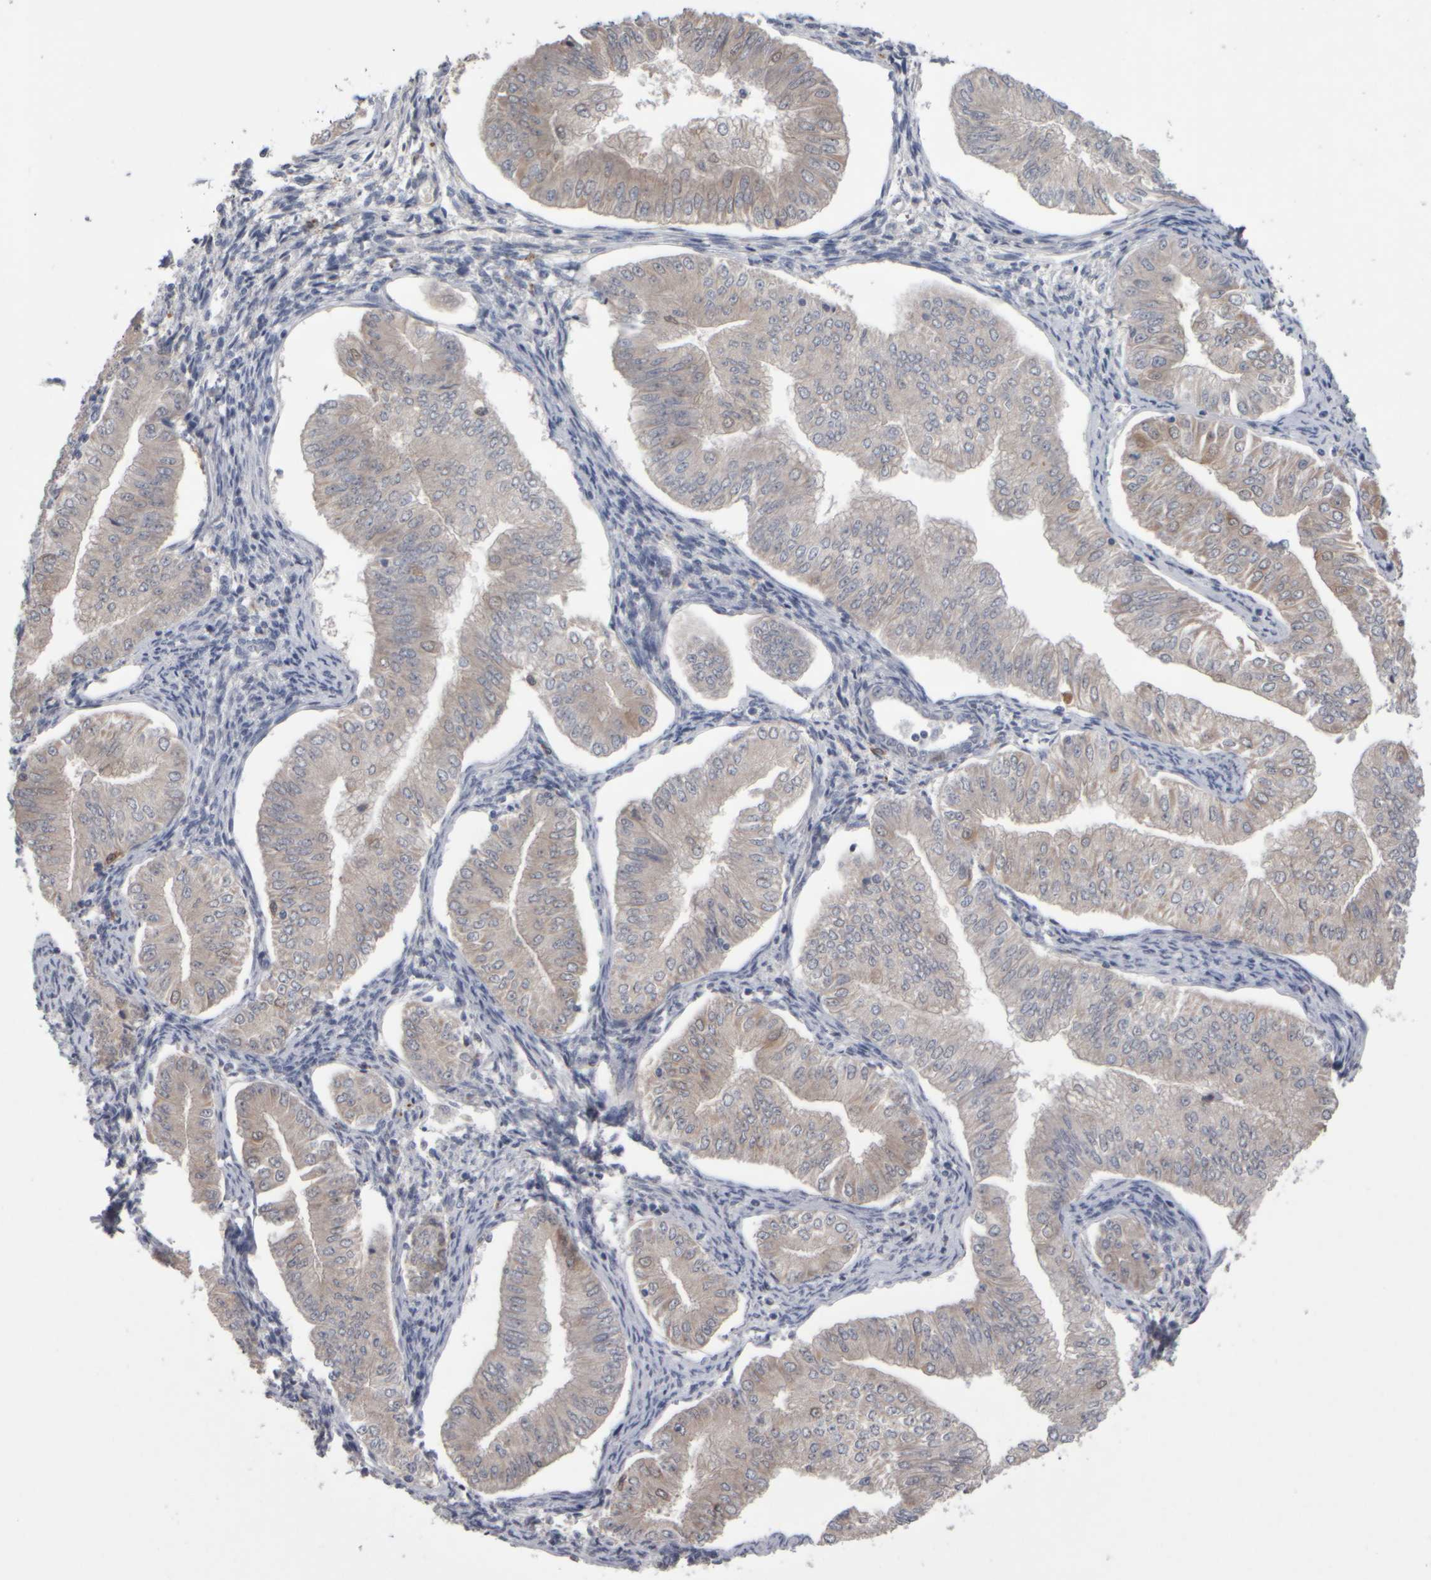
{"staining": {"intensity": "weak", "quantity": "<25%", "location": "cytoplasmic/membranous"}, "tissue": "endometrial cancer", "cell_type": "Tumor cells", "image_type": "cancer", "snomed": [{"axis": "morphology", "description": "Normal tissue, NOS"}, {"axis": "morphology", "description": "Adenocarcinoma, NOS"}, {"axis": "topography", "description": "Endometrium"}], "caption": "This is an immunohistochemistry (IHC) histopathology image of human endometrial cancer (adenocarcinoma). There is no expression in tumor cells.", "gene": "EPHX2", "patient": {"sex": "female", "age": 53}}